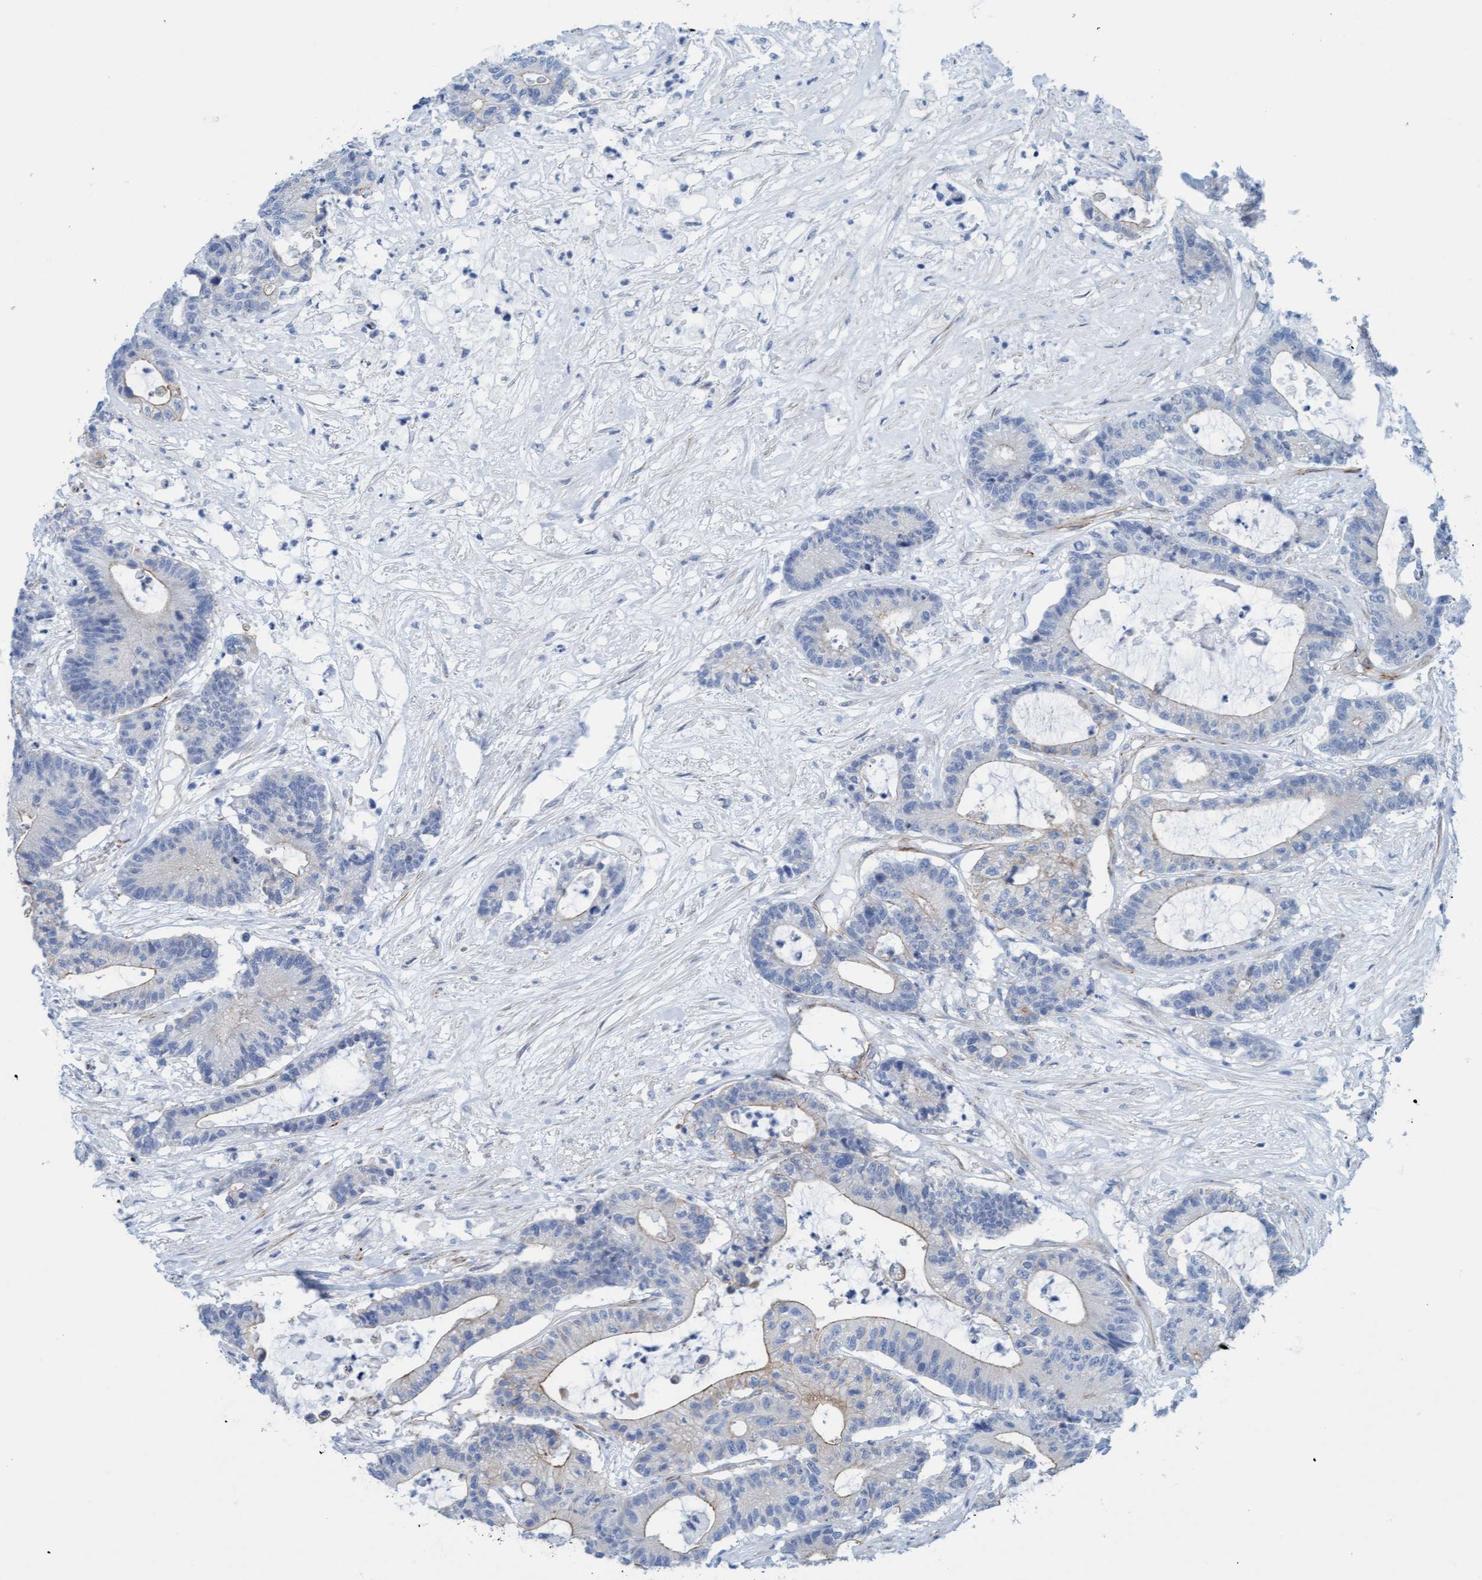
{"staining": {"intensity": "negative", "quantity": "none", "location": "none"}, "tissue": "colorectal cancer", "cell_type": "Tumor cells", "image_type": "cancer", "snomed": [{"axis": "morphology", "description": "Adenocarcinoma, NOS"}, {"axis": "topography", "description": "Colon"}], "caption": "DAB (3,3'-diaminobenzidine) immunohistochemical staining of colorectal cancer shows no significant staining in tumor cells.", "gene": "MTFR1", "patient": {"sex": "female", "age": 84}}